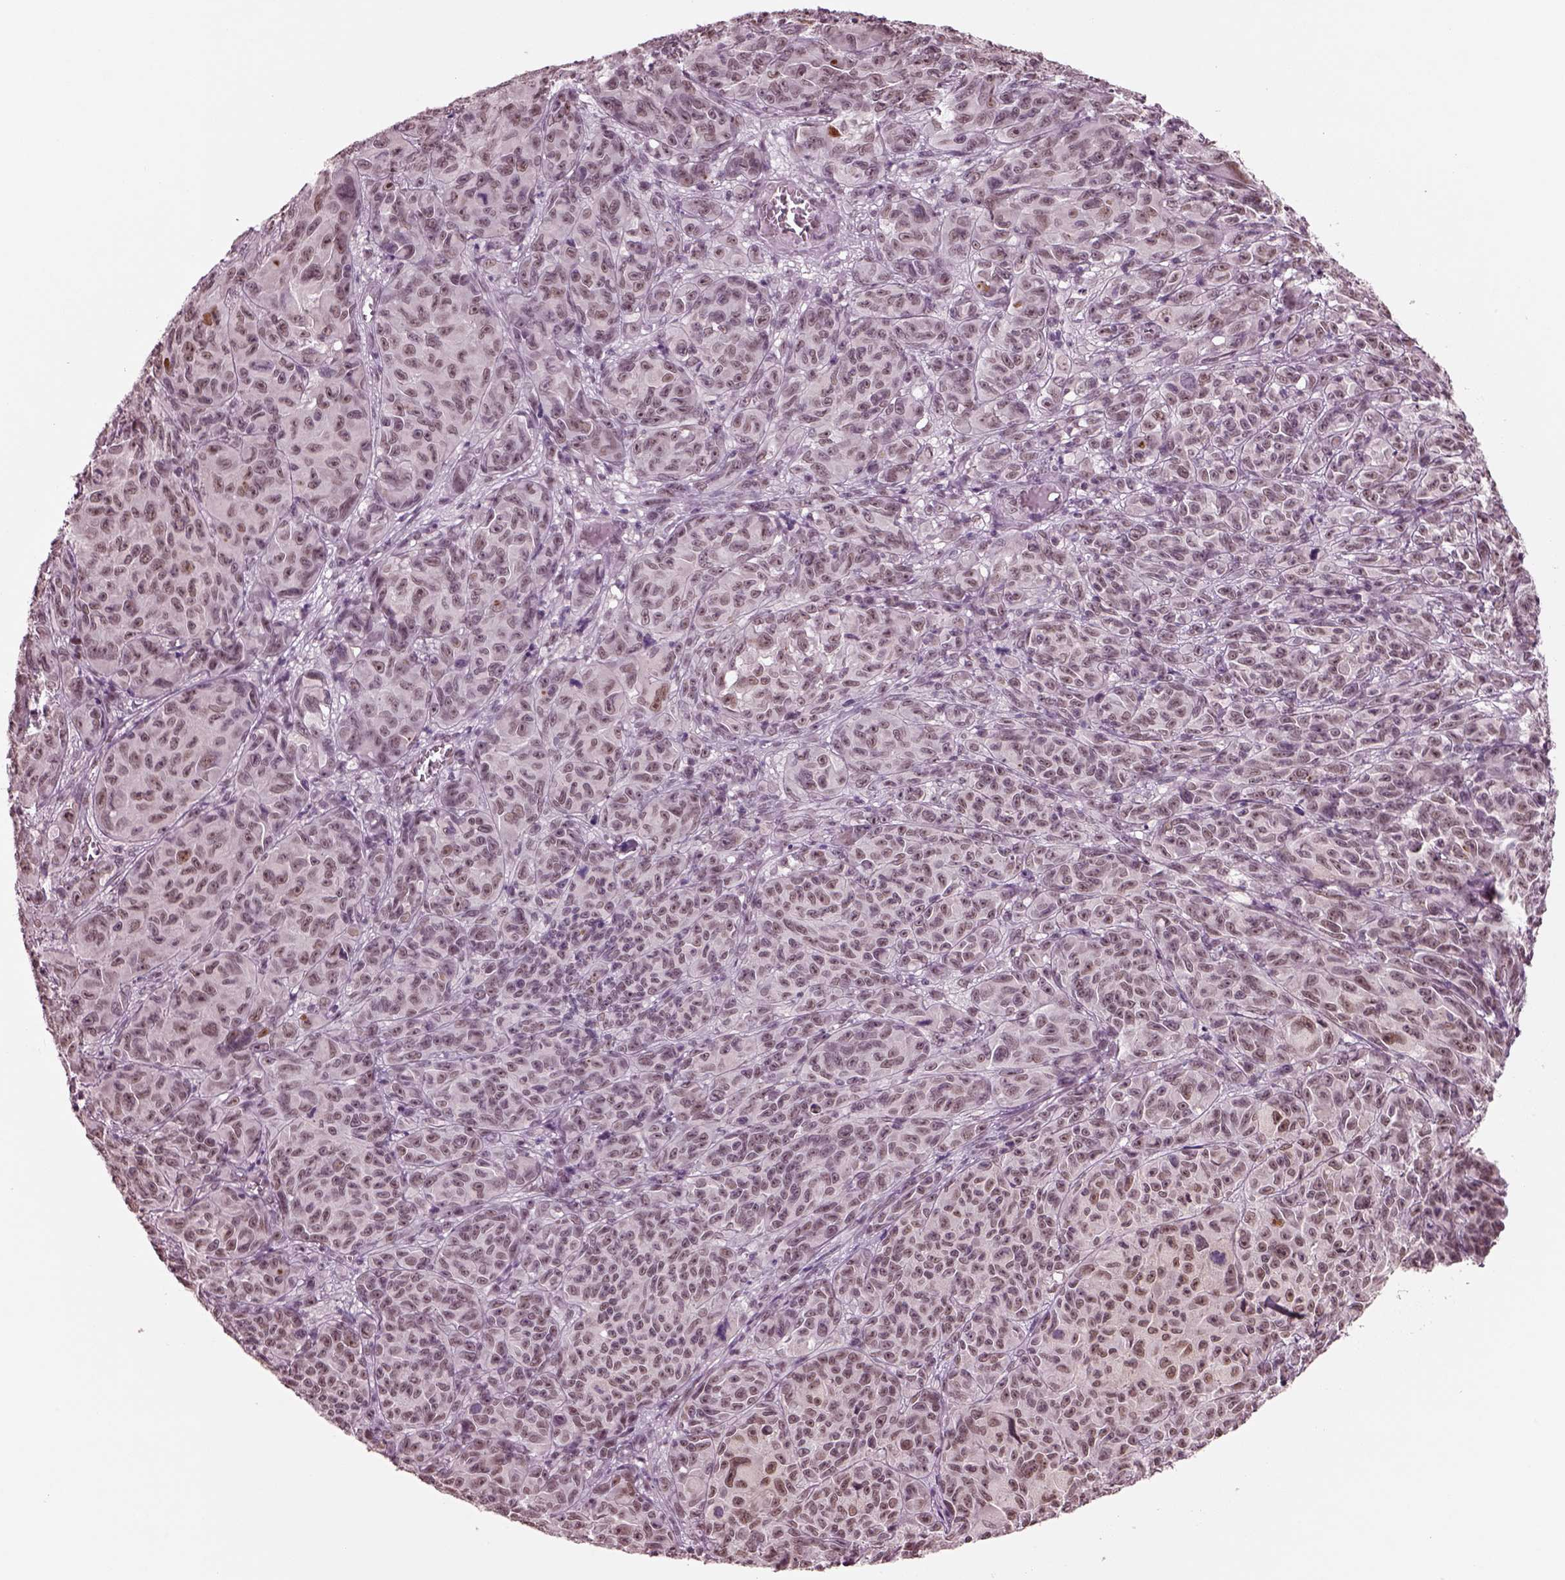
{"staining": {"intensity": "strong", "quantity": "25%-75%", "location": "nuclear"}, "tissue": "melanoma", "cell_type": "Tumor cells", "image_type": "cancer", "snomed": [{"axis": "morphology", "description": "Malignant melanoma, NOS"}, {"axis": "topography", "description": "Vulva, labia, clitoris and Bartholin´s gland, NO"}], "caption": "A brown stain labels strong nuclear positivity of a protein in human malignant melanoma tumor cells.", "gene": "SEPHS1", "patient": {"sex": "female", "age": 75}}